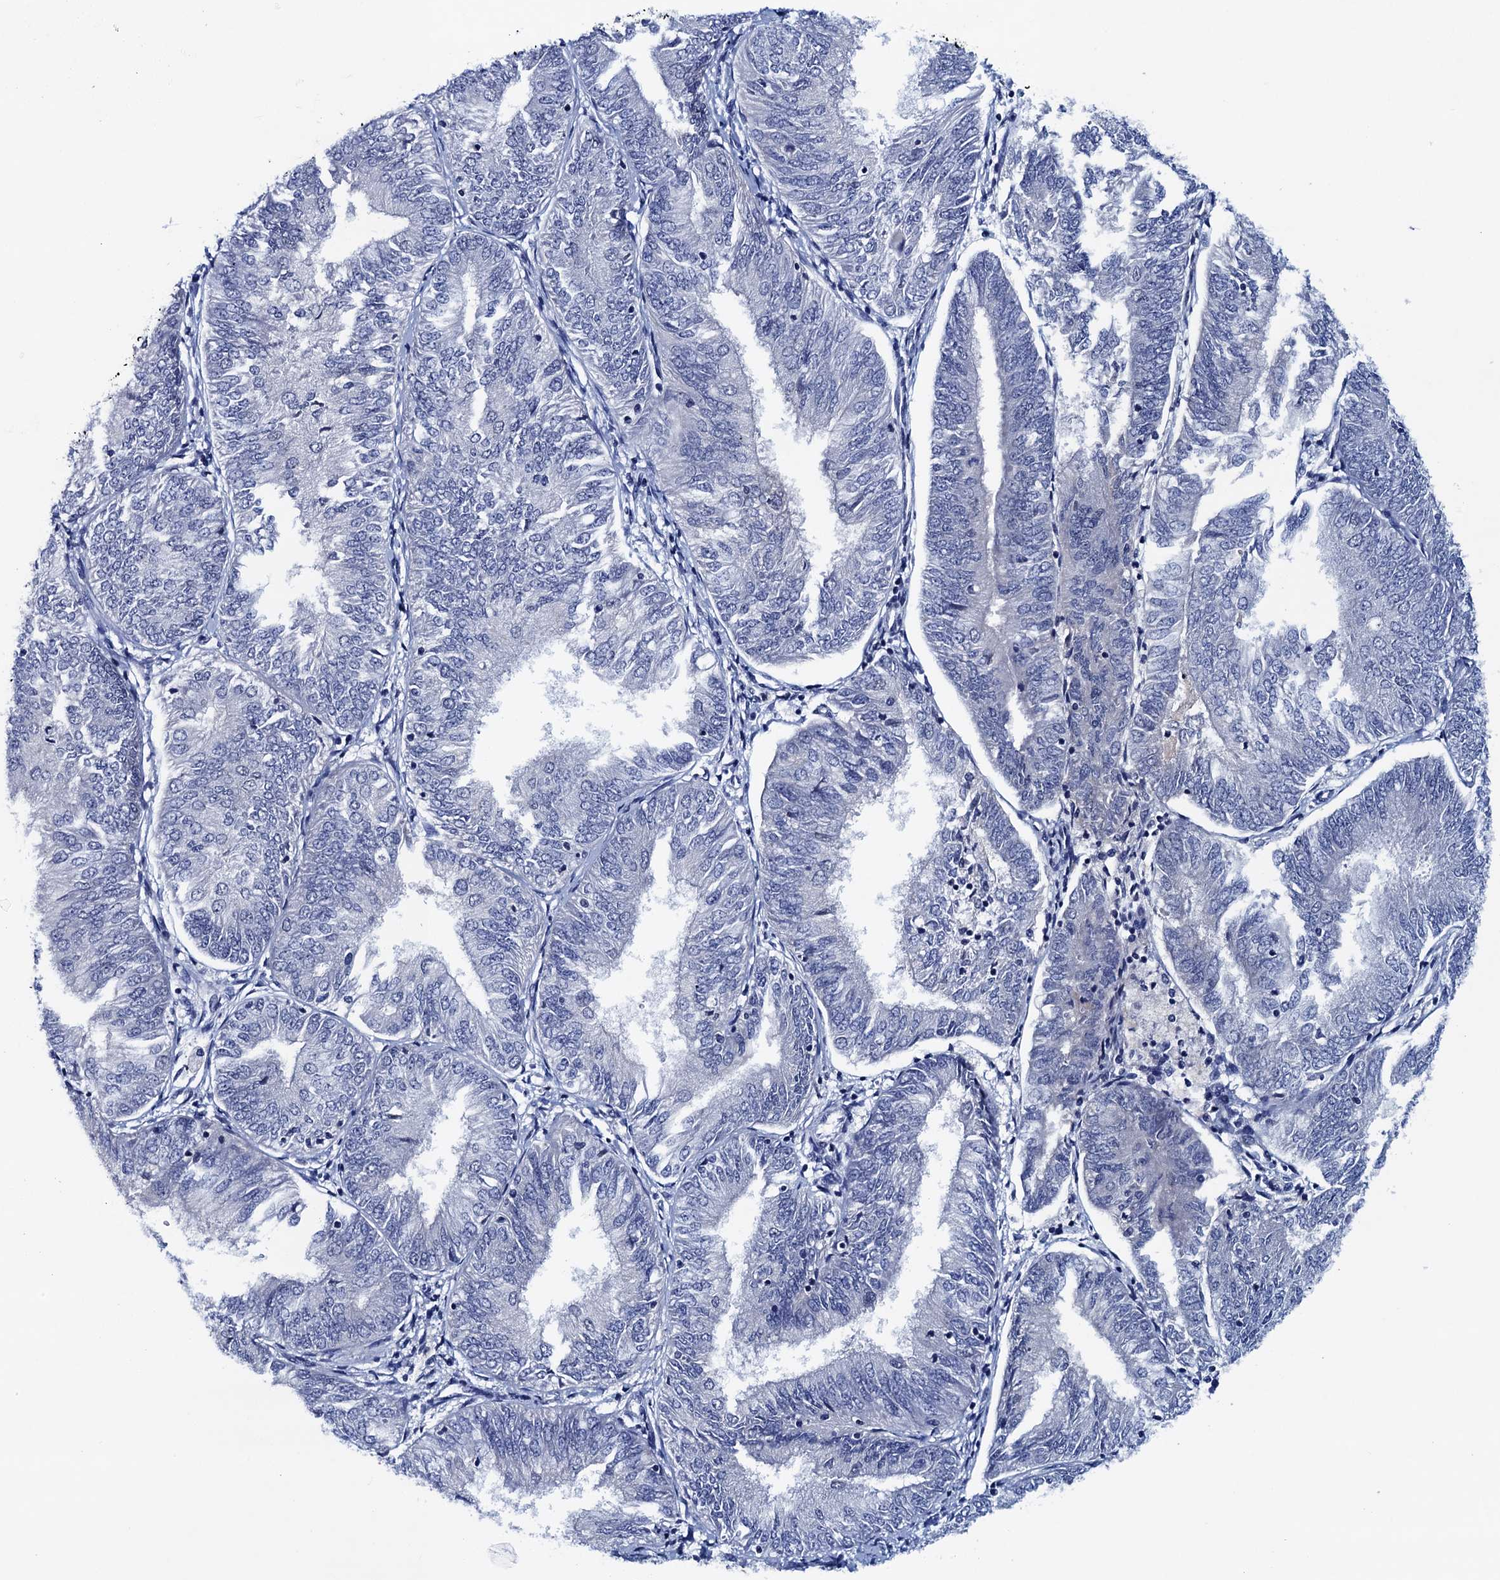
{"staining": {"intensity": "negative", "quantity": "none", "location": "none"}, "tissue": "endometrial cancer", "cell_type": "Tumor cells", "image_type": "cancer", "snomed": [{"axis": "morphology", "description": "Adenocarcinoma, NOS"}, {"axis": "topography", "description": "Endometrium"}], "caption": "Adenocarcinoma (endometrial) stained for a protein using immunohistochemistry (IHC) shows no expression tumor cells.", "gene": "FNBP4", "patient": {"sex": "female", "age": 58}}